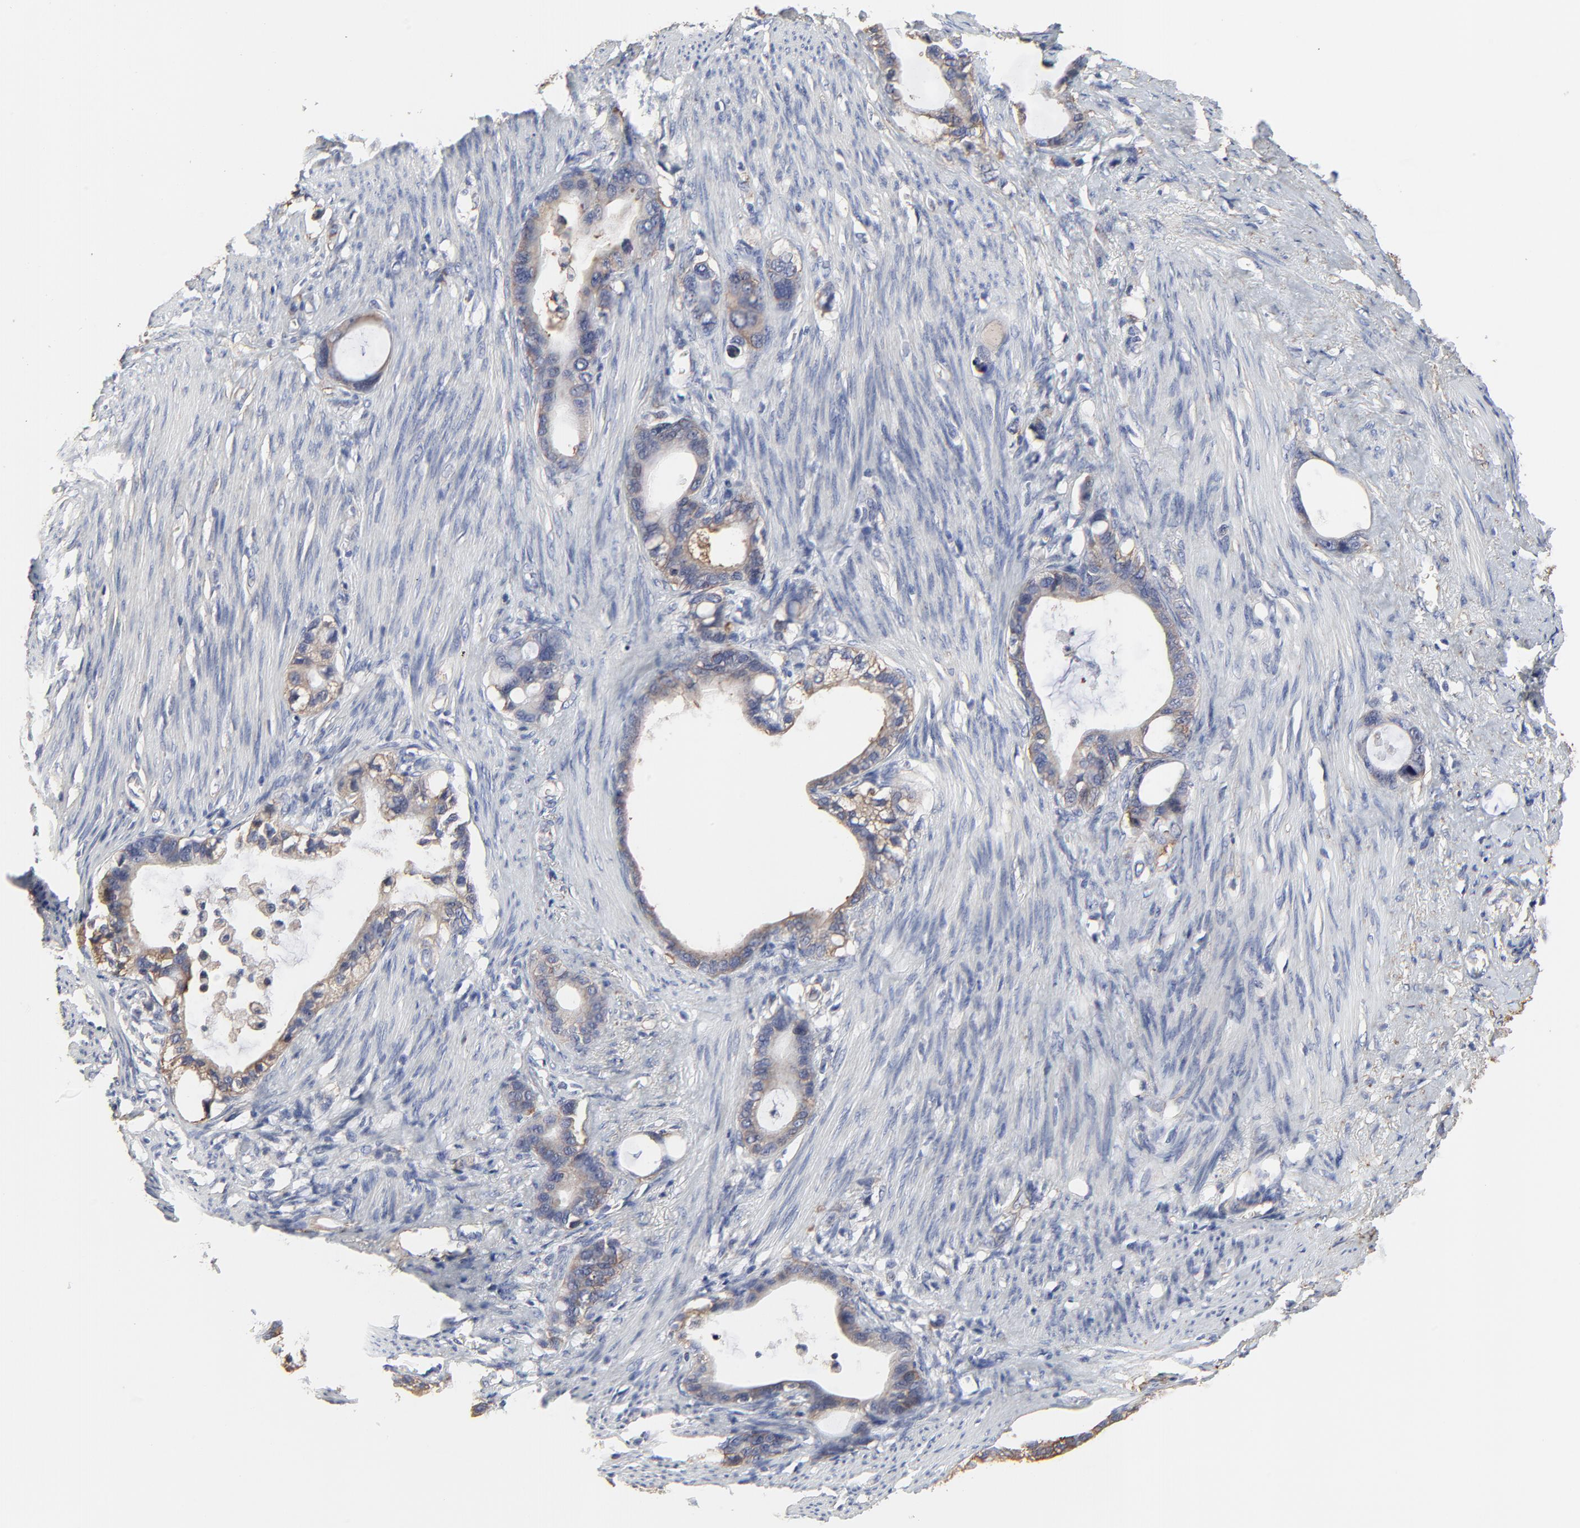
{"staining": {"intensity": "moderate", "quantity": ">75%", "location": "cytoplasmic/membranous"}, "tissue": "stomach cancer", "cell_type": "Tumor cells", "image_type": "cancer", "snomed": [{"axis": "morphology", "description": "Adenocarcinoma, NOS"}, {"axis": "topography", "description": "Stomach"}], "caption": "This is a photomicrograph of immunohistochemistry (IHC) staining of stomach cancer, which shows moderate expression in the cytoplasmic/membranous of tumor cells.", "gene": "NXF3", "patient": {"sex": "female", "age": 75}}